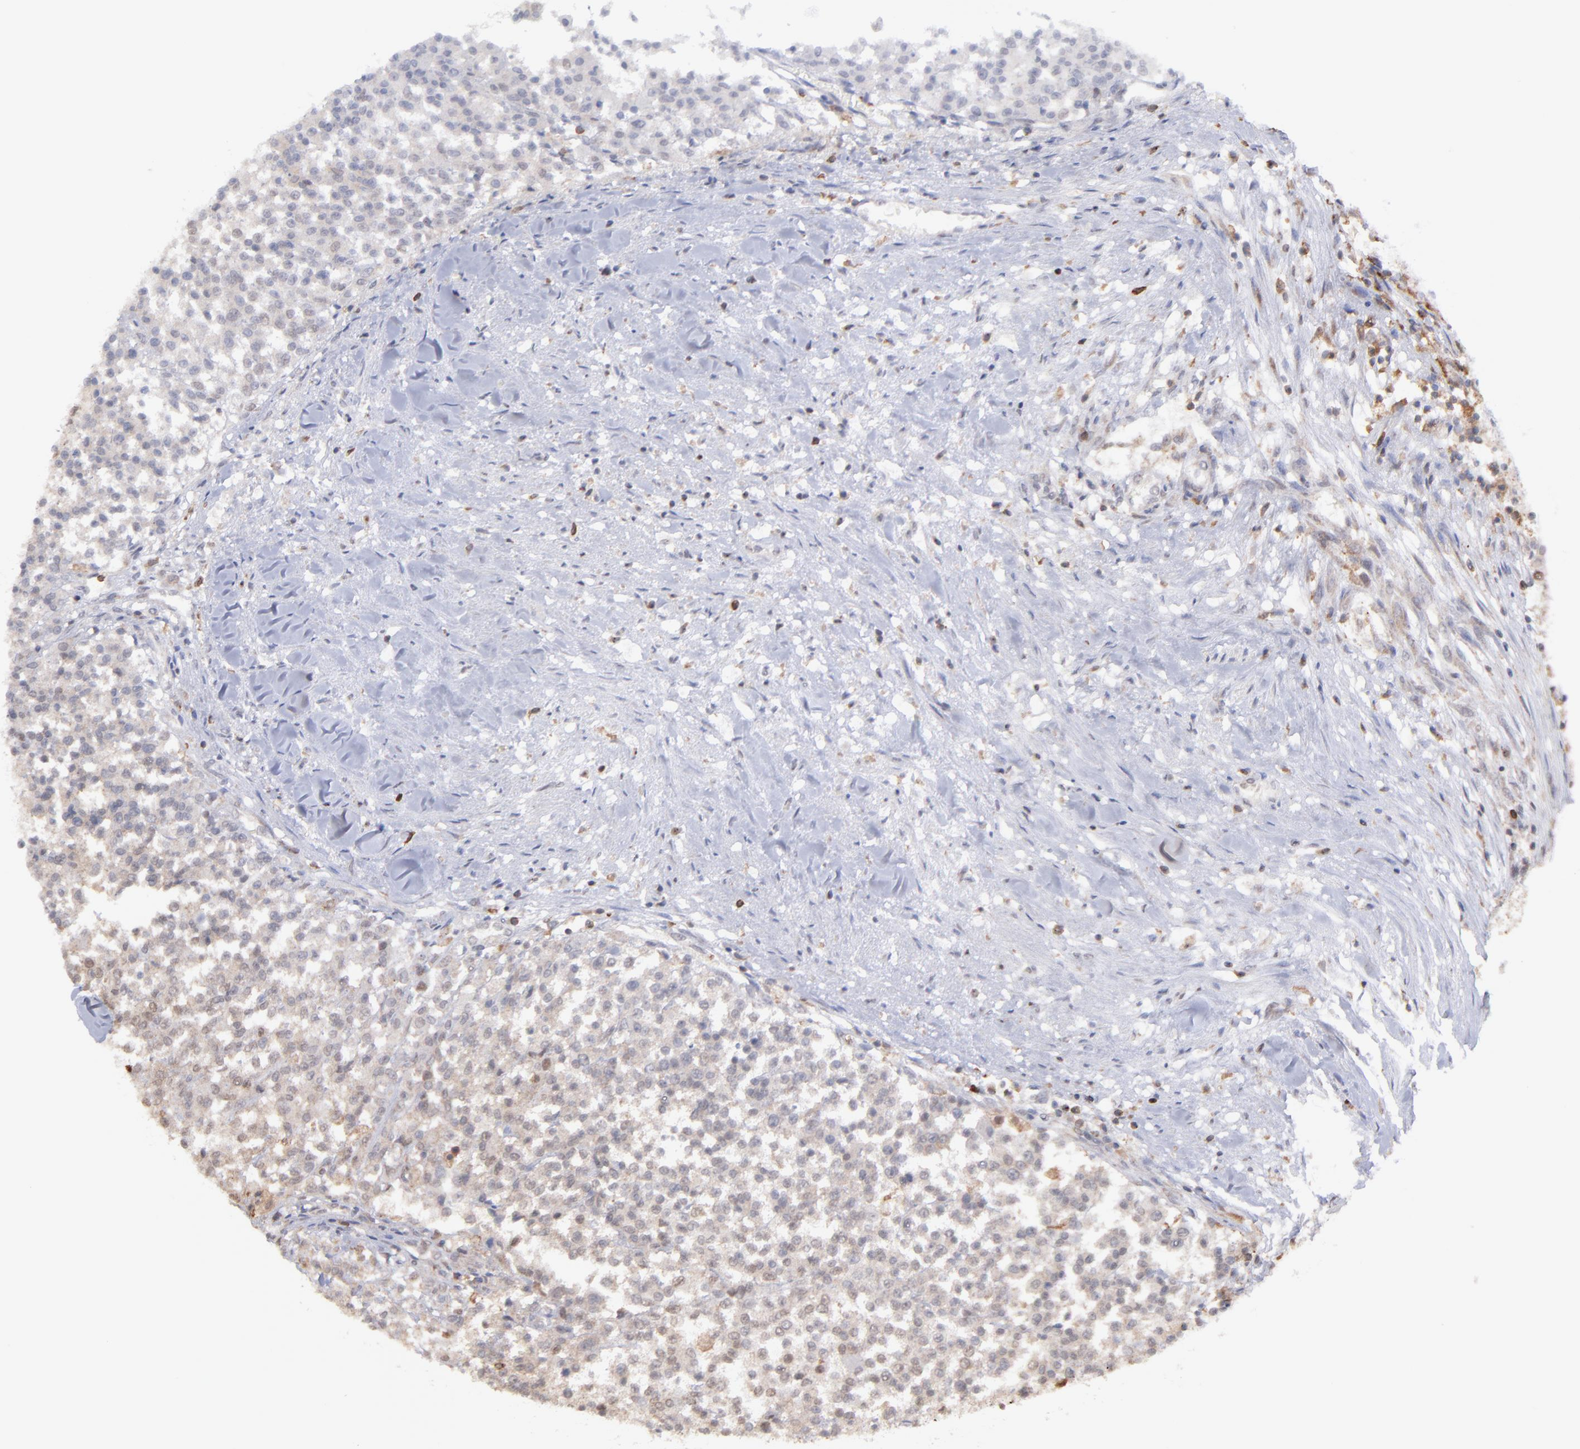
{"staining": {"intensity": "negative", "quantity": "none", "location": "none"}, "tissue": "testis cancer", "cell_type": "Tumor cells", "image_type": "cancer", "snomed": [{"axis": "morphology", "description": "Seminoma, NOS"}, {"axis": "topography", "description": "Testis"}], "caption": "DAB immunohistochemical staining of human testis cancer displays no significant positivity in tumor cells. (DAB (3,3'-diaminobenzidine) immunohistochemistry (IHC) with hematoxylin counter stain).", "gene": "OAS1", "patient": {"sex": "male", "age": 59}}